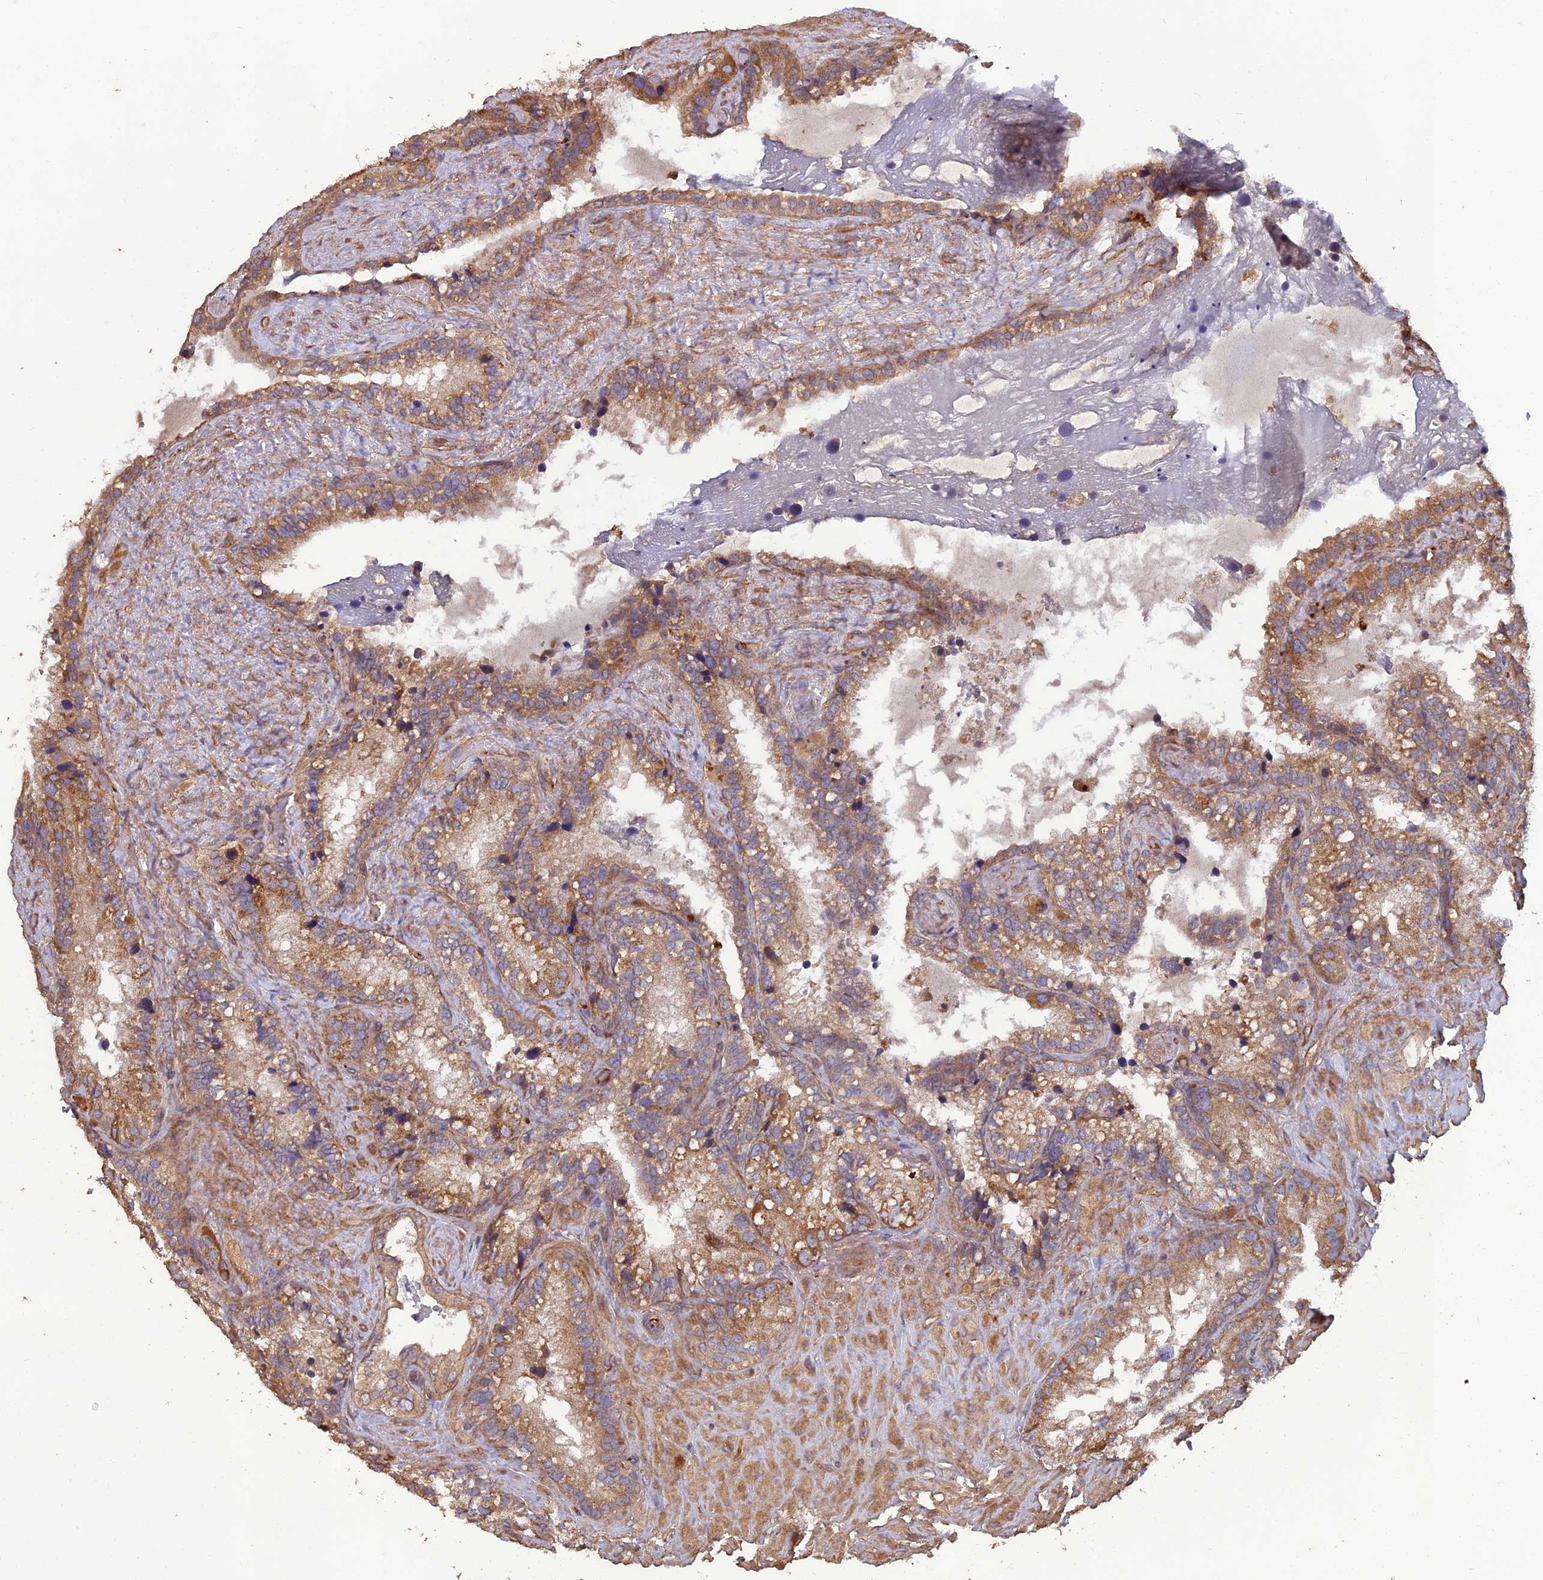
{"staining": {"intensity": "moderate", "quantity": ">75%", "location": "cytoplasmic/membranous"}, "tissue": "seminal vesicle", "cell_type": "Glandular cells", "image_type": "normal", "snomed": [{"axis": "morphology", "description": "Normal tissue, NOS"}, {"axis": "topography", "description": "Prostate"}, {"axis": "topography", "description": "Seminal veicle"}], "caption": "Immunohistochemistry (IHC) of benign human seminal vesicle demonstrates medium levels of moderate cytoplasmic/membranous staining in approximately >75% of glandular cells. (DAB IHC with brightfield microscopy, high magnification).", "gene": "ATP6V0A2", "patient": {"sex": "male", "age": 68}}